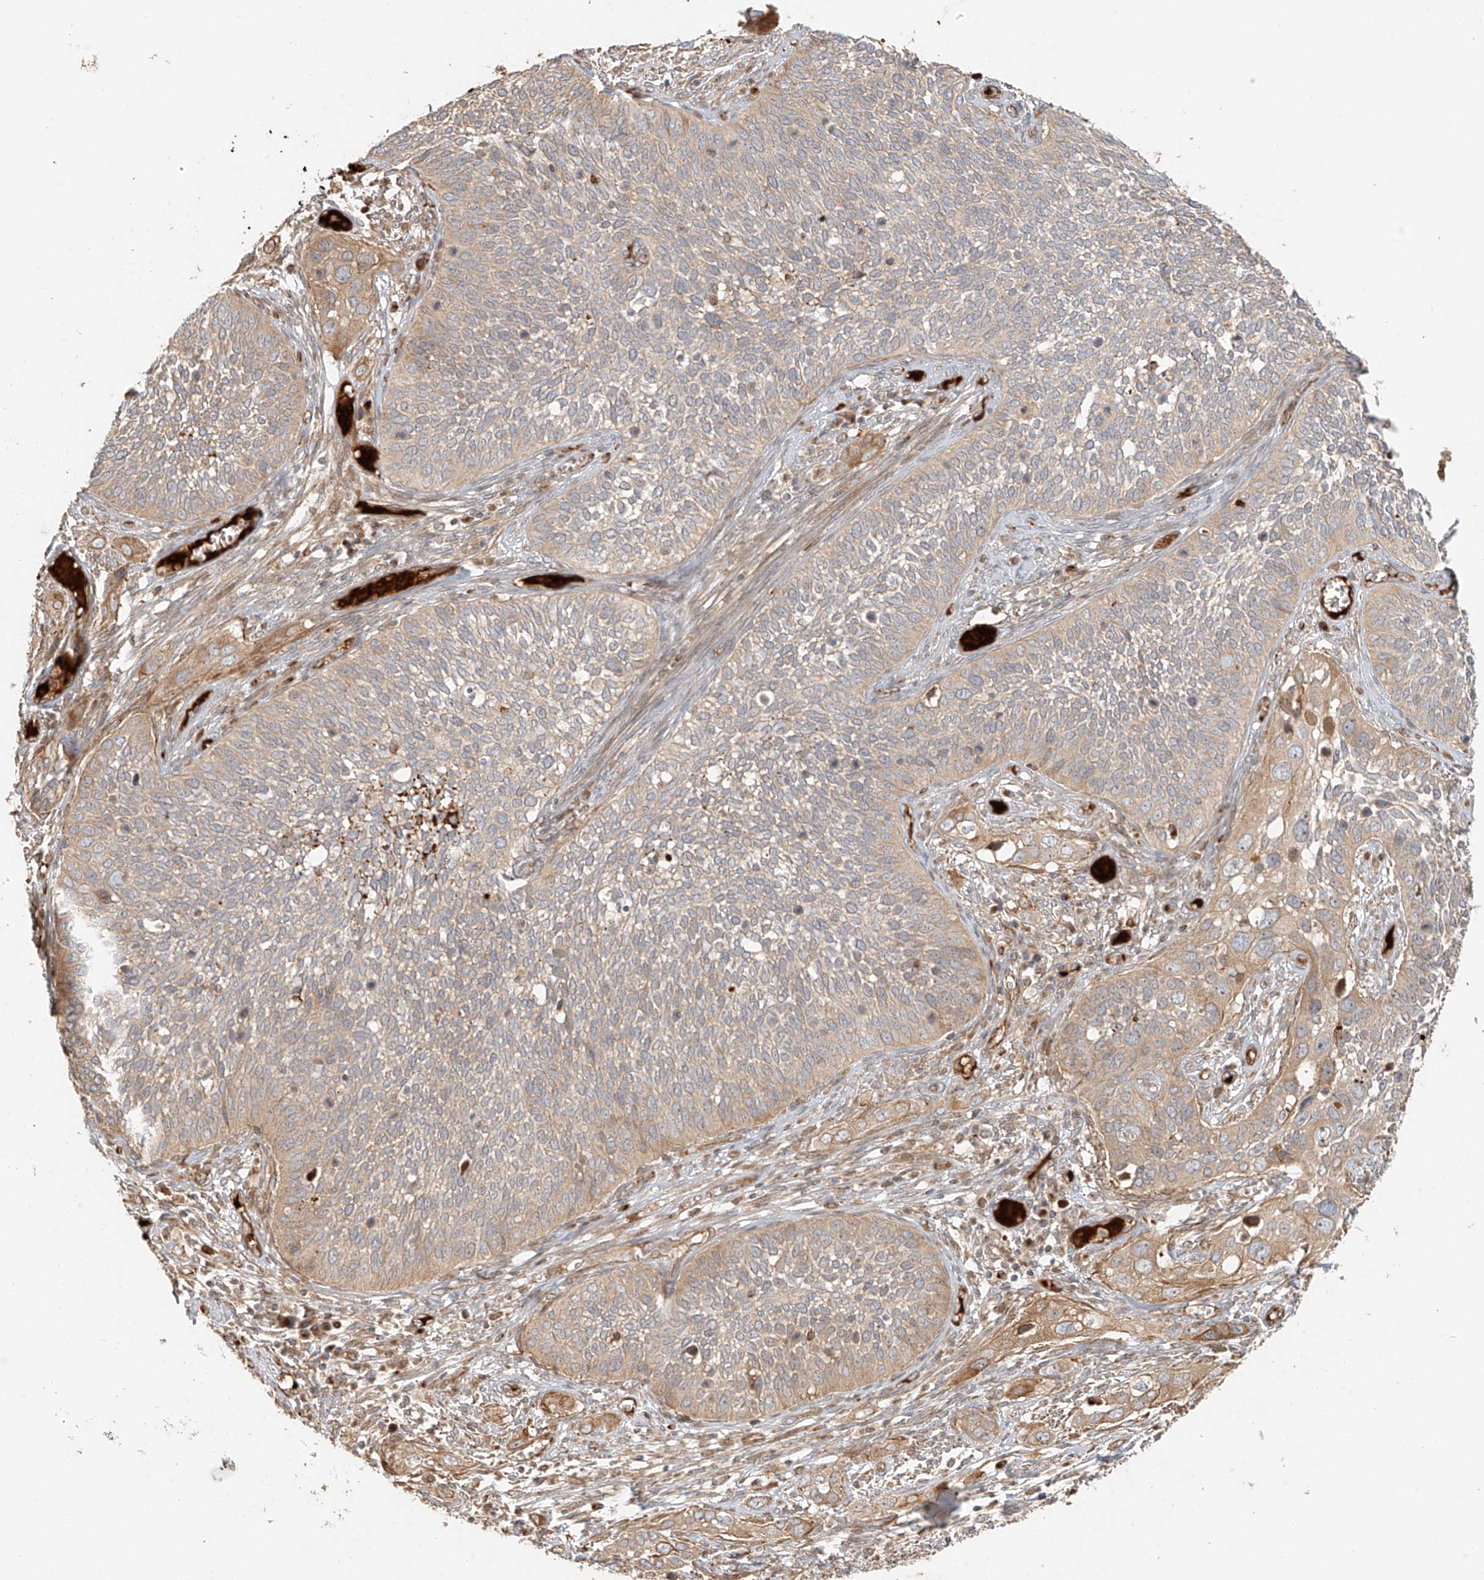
{"staining": {"intensity": "moderate", "quantity": "<25%", "location": "cytoplasmic/membranous"}, "tissue": "cervical cancer", "cell_type": "Tumor cells", "image_type": "cancer", "snomed": [{"axis": "morphology", "description": "Squamous cell carcinoma, NOS"}, {"axis": "topography", "description": "Cervix"}], "caption": "Squamous cell carcinoma (cervical) tissue exhibits moderate cytoplasmic/membranous expression in approximately <25% of tumor cells Ihc stains the protein of interest in brown and the nuclei are stained blue.", "gene": "MIPEP", "patient": {"sex": "female", "age": 34}}